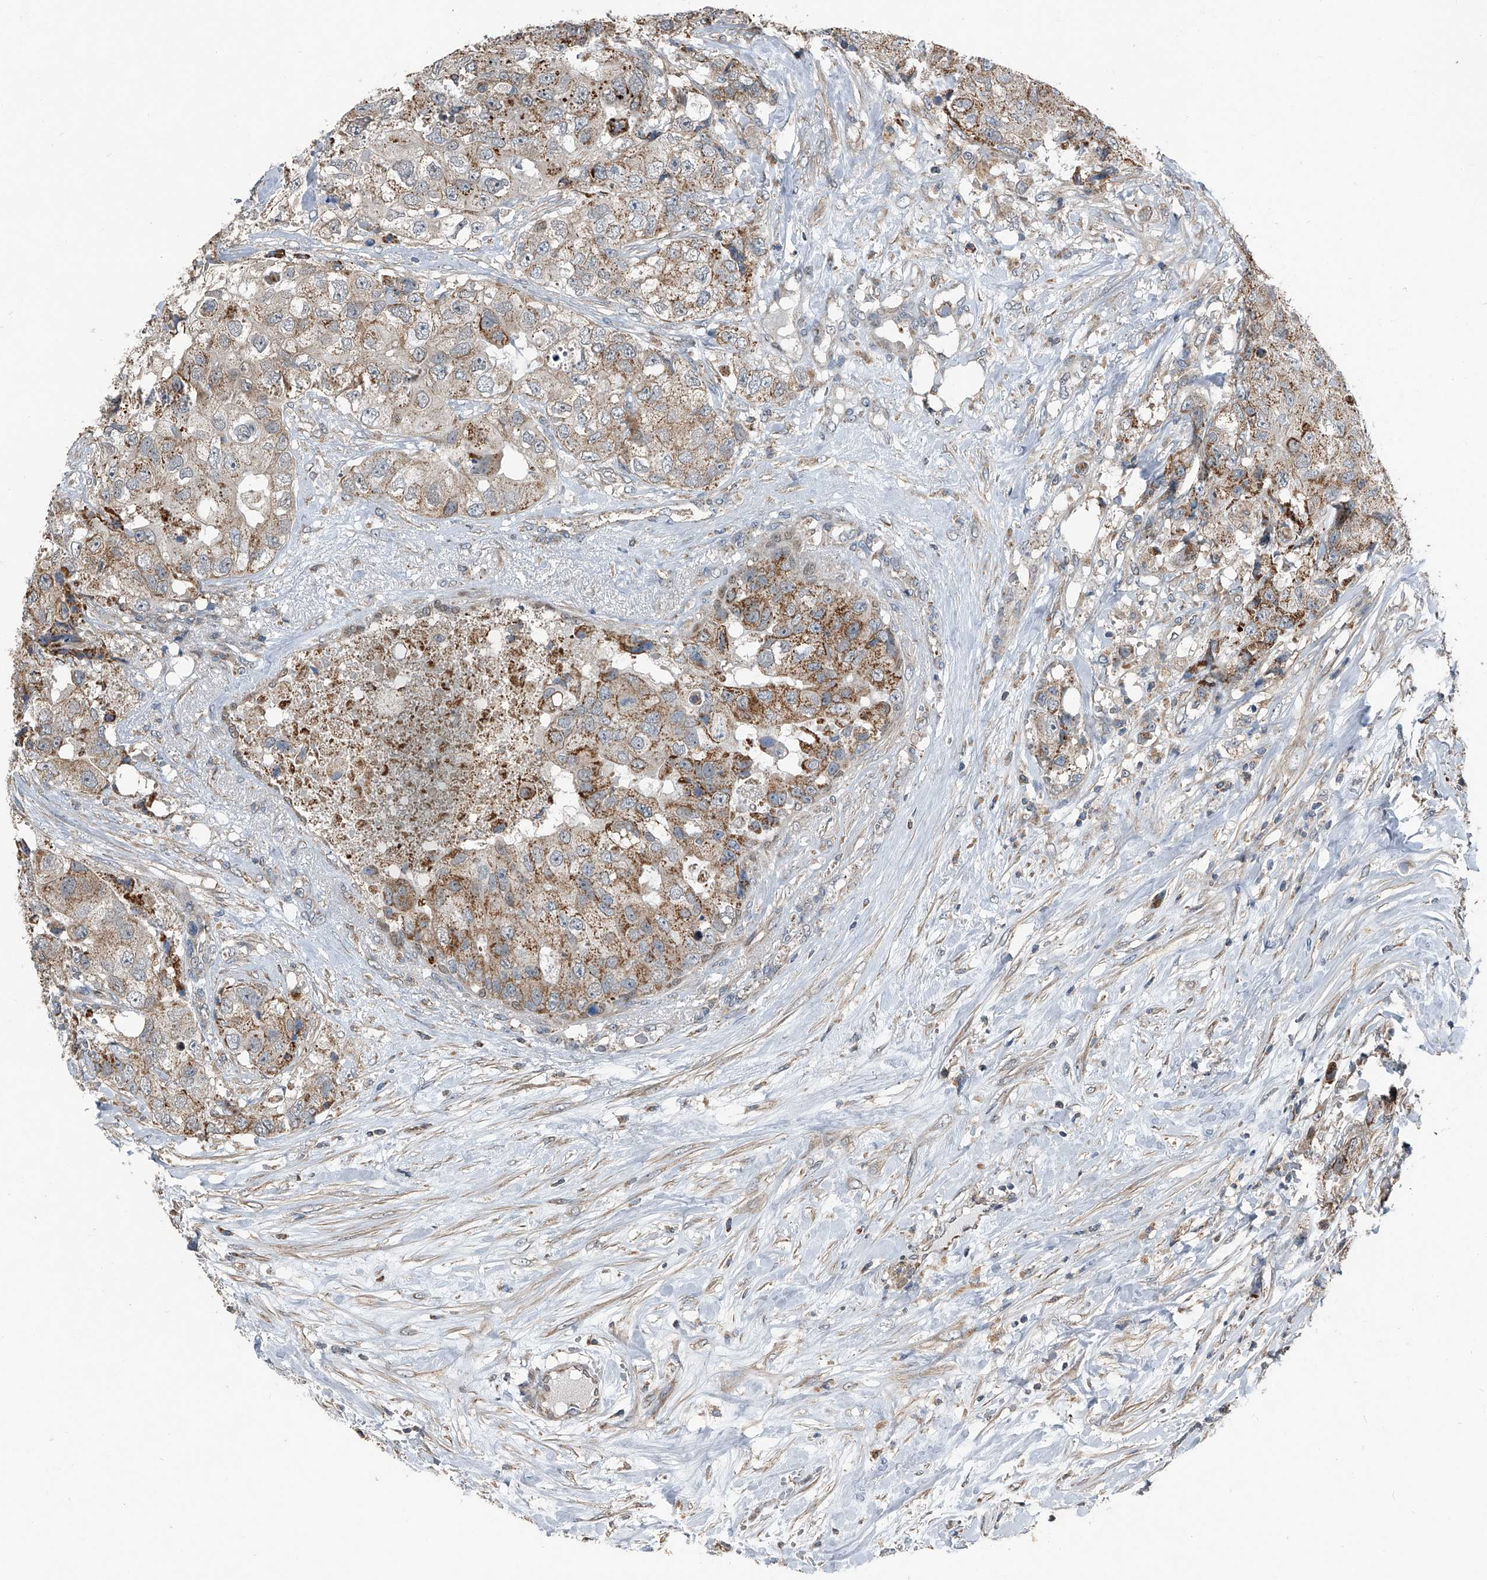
{"staining": {"intensity": "moderate", "quantity": ">75%", "location": "cytoplasmic/membranous"}, "tissue": "breast cancer", "cell_type": "Tumor cells", "image_type": "cancer", "snomed": [{"axis": "morphology", "description": "Duct carcinoma"}, {"axis": "topography", "description": "Breast"}], "caption": "Immunohistochemistry (IHC) staining of breast infiltrating ductal carcinoma, which exhibits medium levels of moderate cytoplasmic/membranous expression in approximately >75% of tumor cells indicating moderate cytoplasmic/membranous protein positivity. The staining was performed using DAB (brown) for protein detection and nuclei were counterstained in hematoxylin (blue).", "gene": "CHRNA7", "patient": {"sex": "female", "age": 62}}